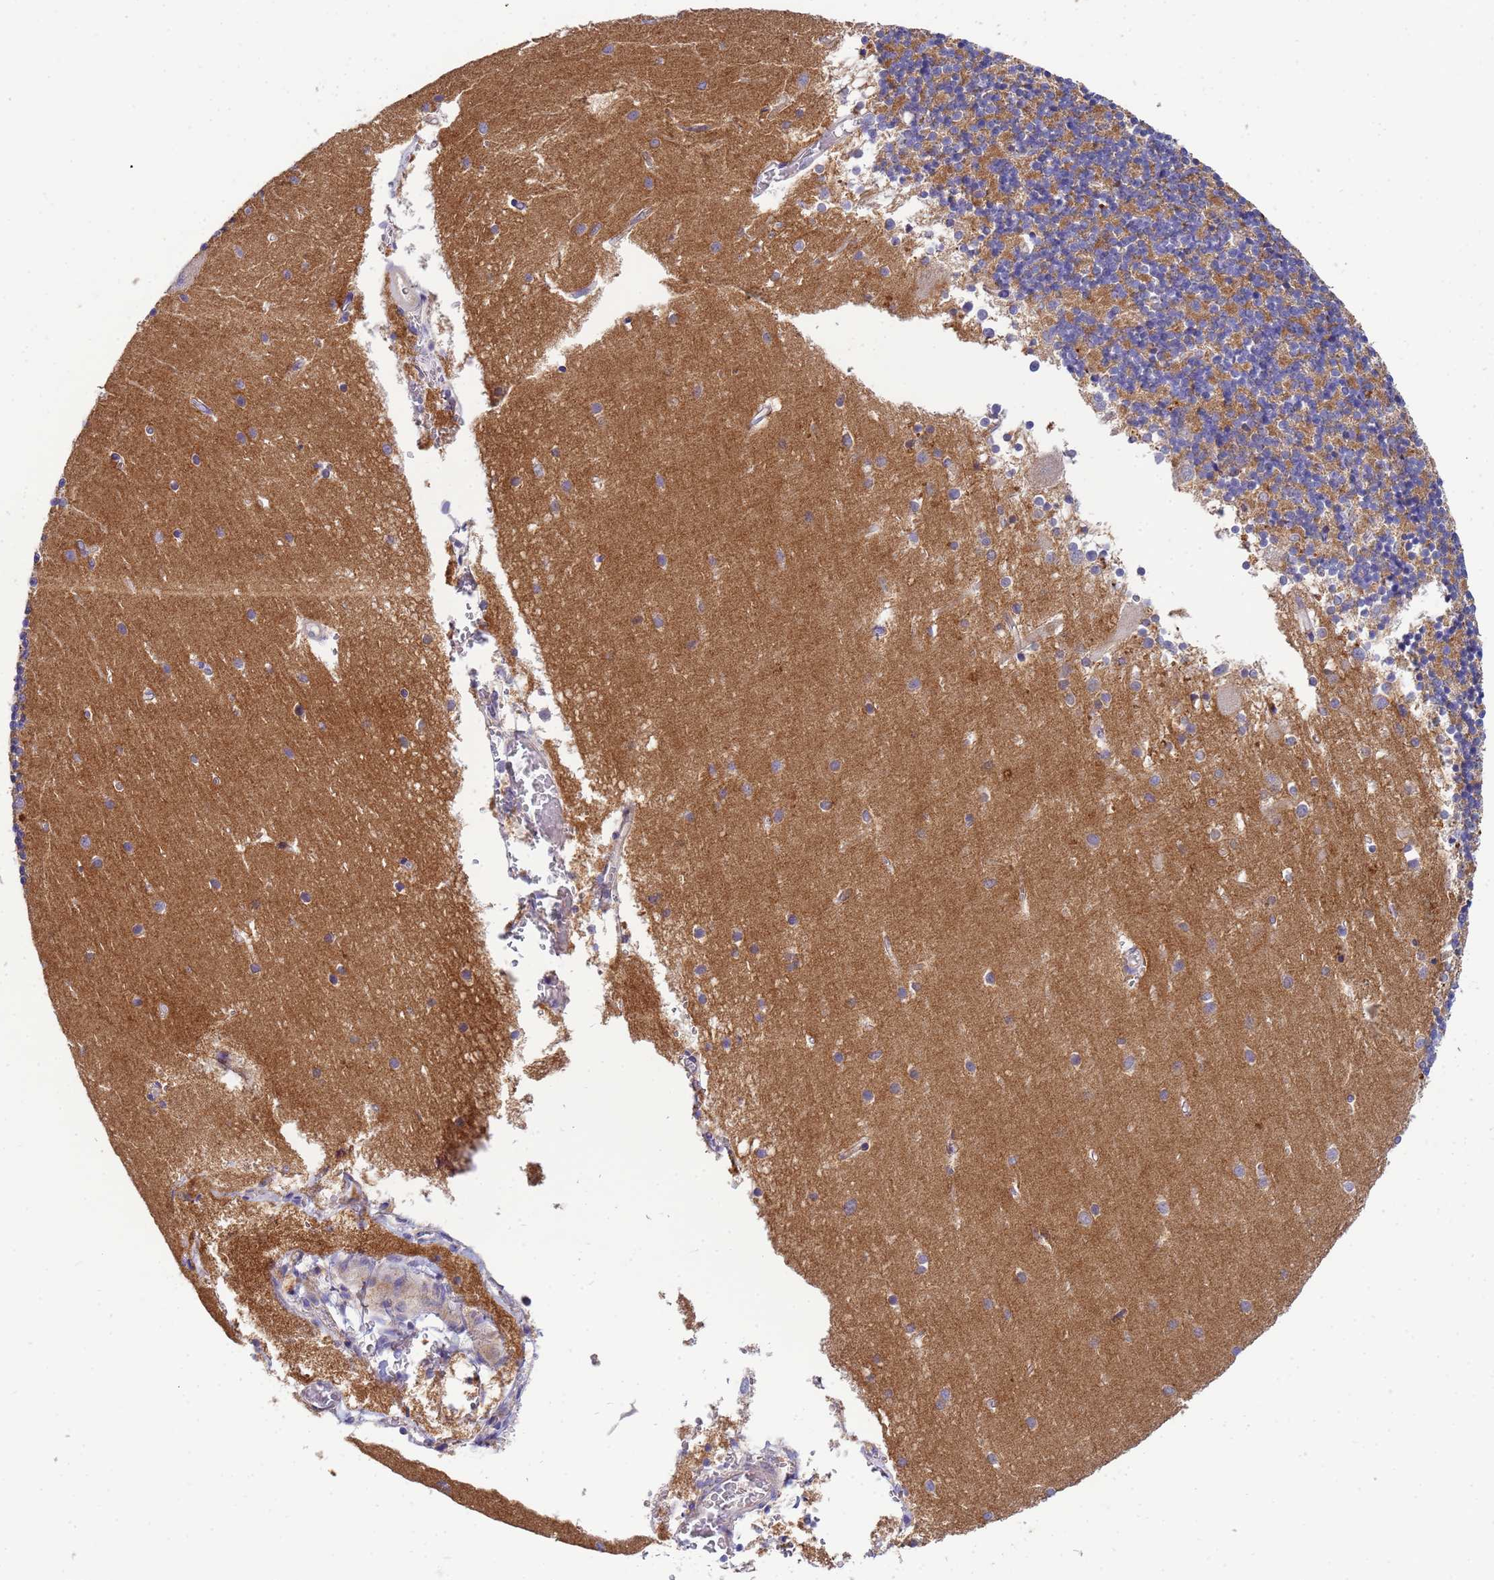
{"staining": {"intensity": "moderate", "quantity": "25%-75%", "location": "cytoplasmic/membranous"}, "tissue": "cerebellum", "cell_type": "Cells in granular layer", "image_type": "normal", "snomed": [{"axis": "morphology", "description": "Normal tissue, NOS"}, {"axis": "topography", "description": "Cerebellum"}], "caption": "Immunohistochemistry photomicrograph of normal cerebellum: human cerebellum stained using immunohistochemistry exhibits medium levels of moderate protein expression localized specifically in the cytoplasmic/membranous of cells in granular layer, appearing as a cytoplasmic/membranous brown color.", "gene": "CDC34", "patient": {"sex": "male", "age": 54}}